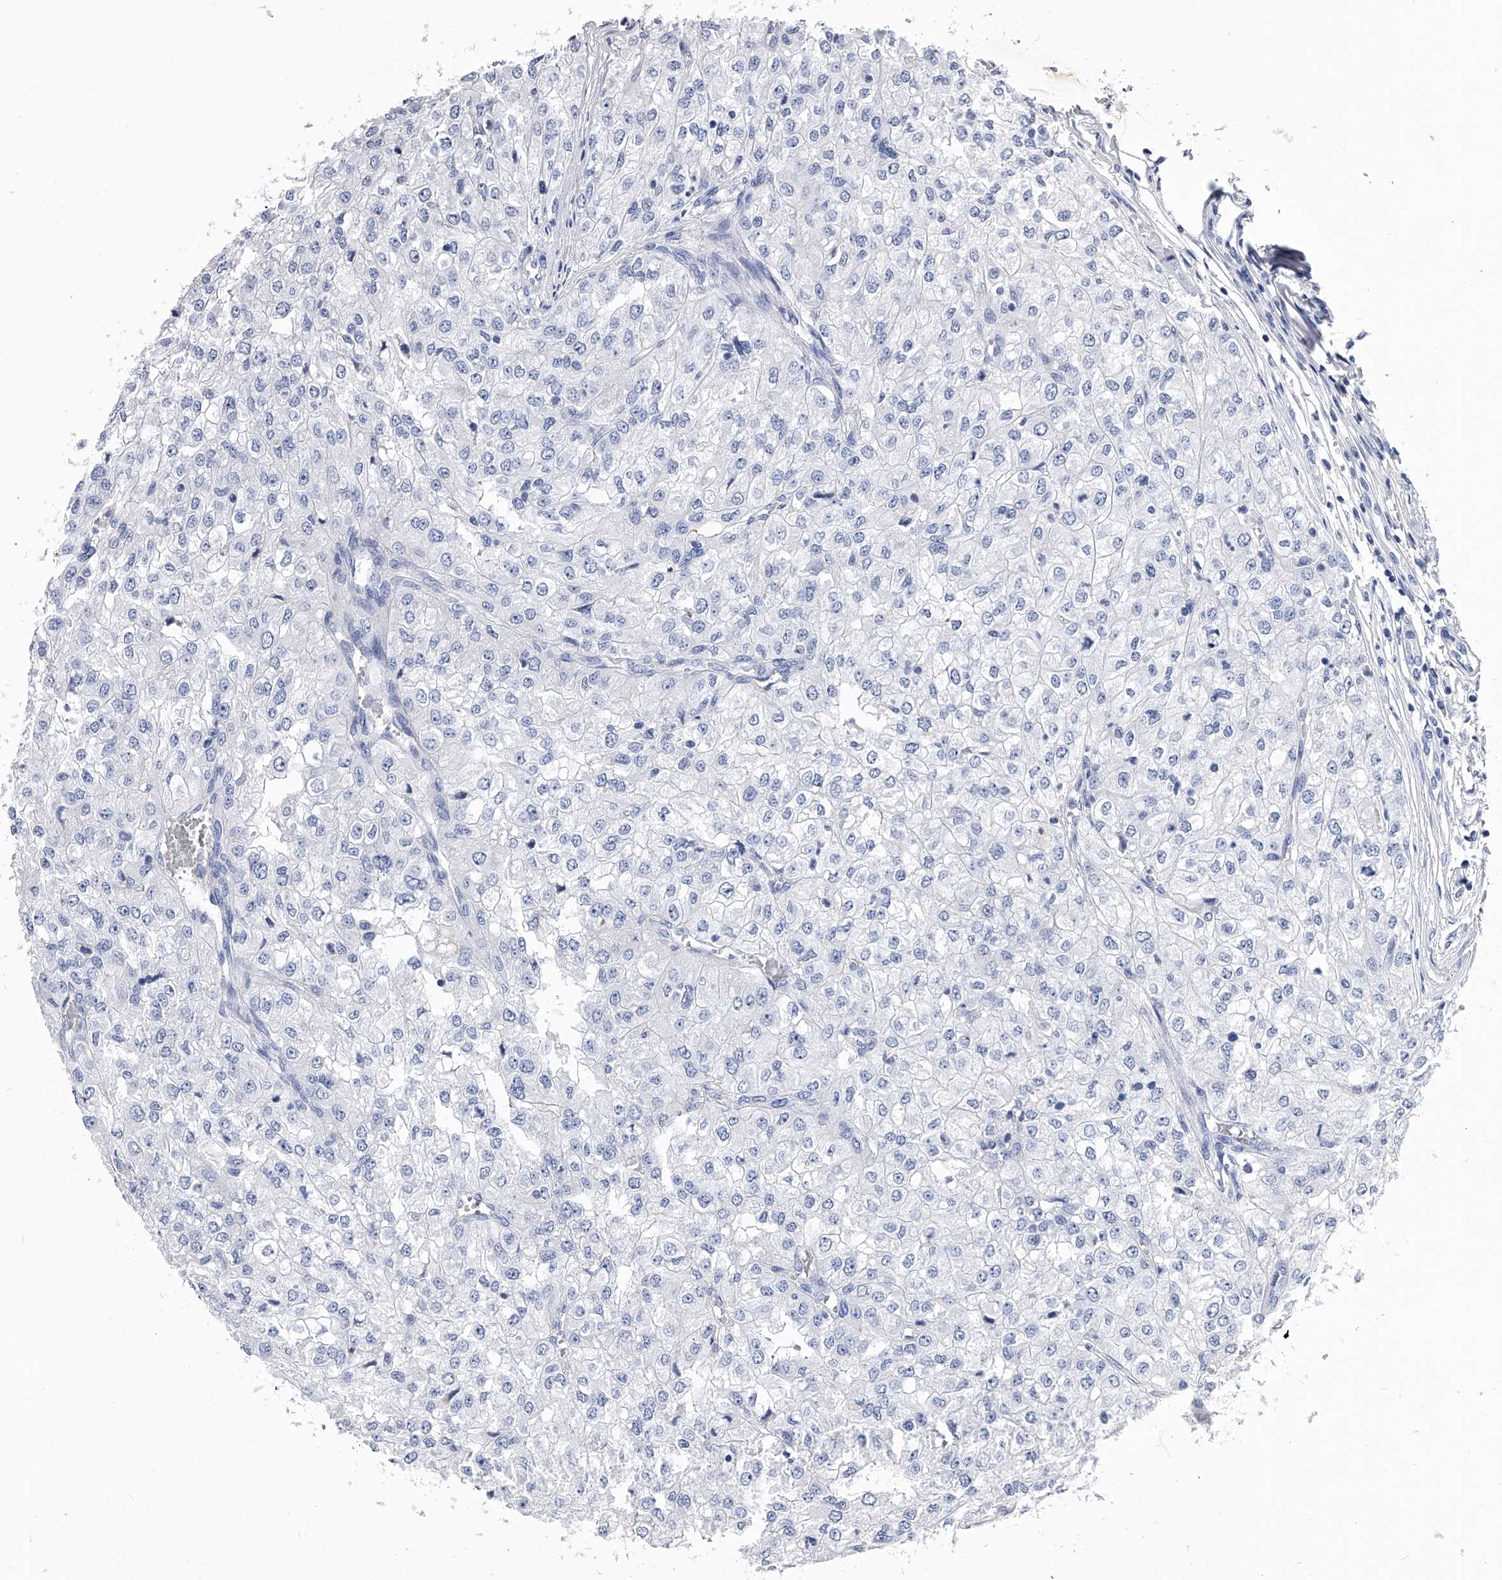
{"staining": {"intensity": "negative", "quantity": "none", "location": "none"}, "tissue": "renal cancer", "cell_type": "Tumor cells", "image_type": "cancer", "snomed": [{"axis": "morphology", "description": "Adenocarcinoma, NOS"}, {"axis": "topography", "description": "Kidney"}], "caption": "This is an IHC photomicrograph of adenocarcinoma (renal). There is no positivity in tumor cells.", "gene": "EFCAB7", "patient": {"sex": "female", "age": 54}}